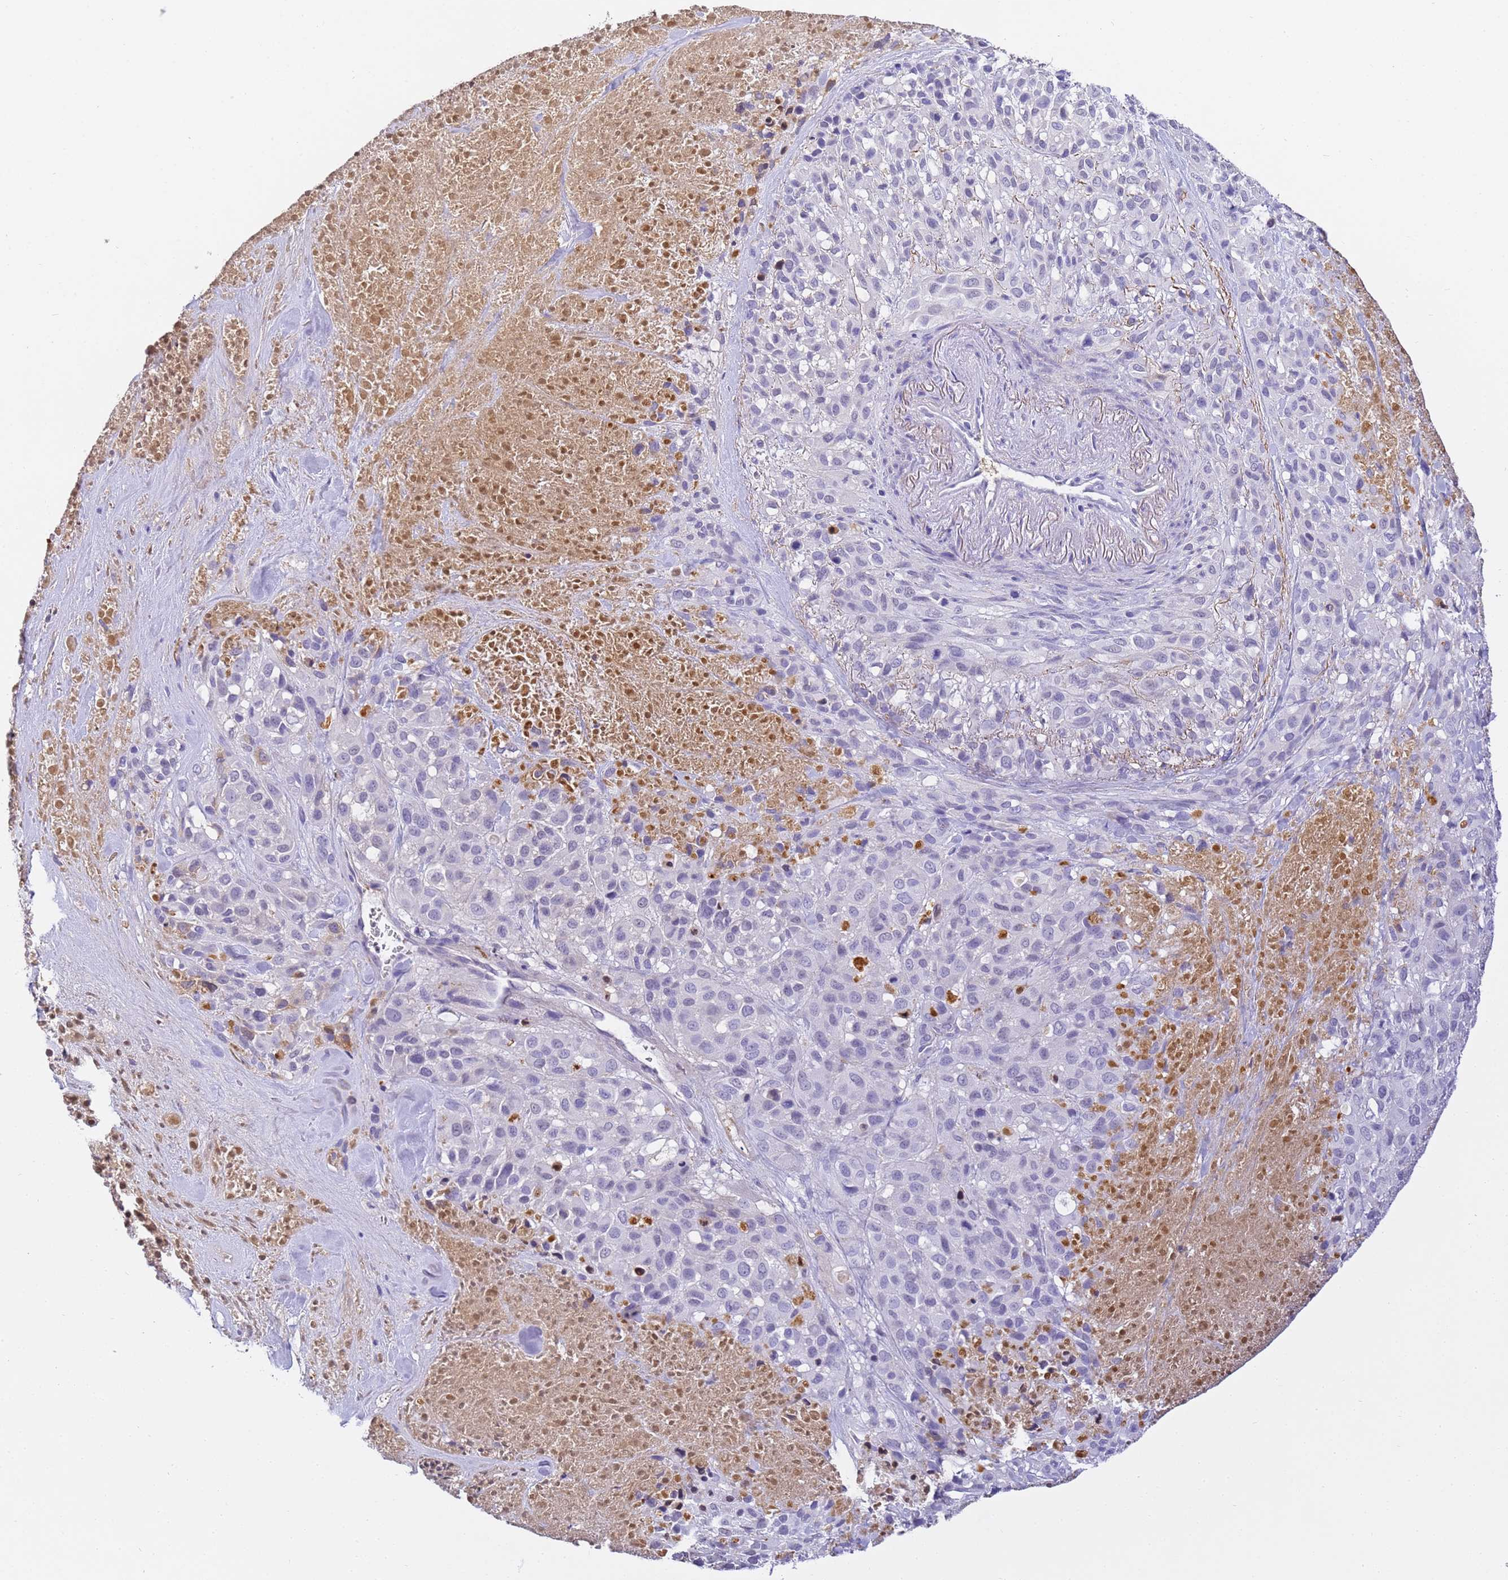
{"staining": {"intensity": "negative", "quantity": "none", "location": "none"}, "tissue": "melanoma", "cell_type": "Tumor cells", "image_type": "cancer", "snomed": [{"axis": "morphology", "description": "Malignant melanoma, Metastatic site"}, {"axis": "topography", "description": "Skin"}], "caption": "A micrograph of melanoma stained for a protein shows no brown staining in tumor cells.", "gene": "CFHR2", "patient": {"sex": "female", "age": 81}}